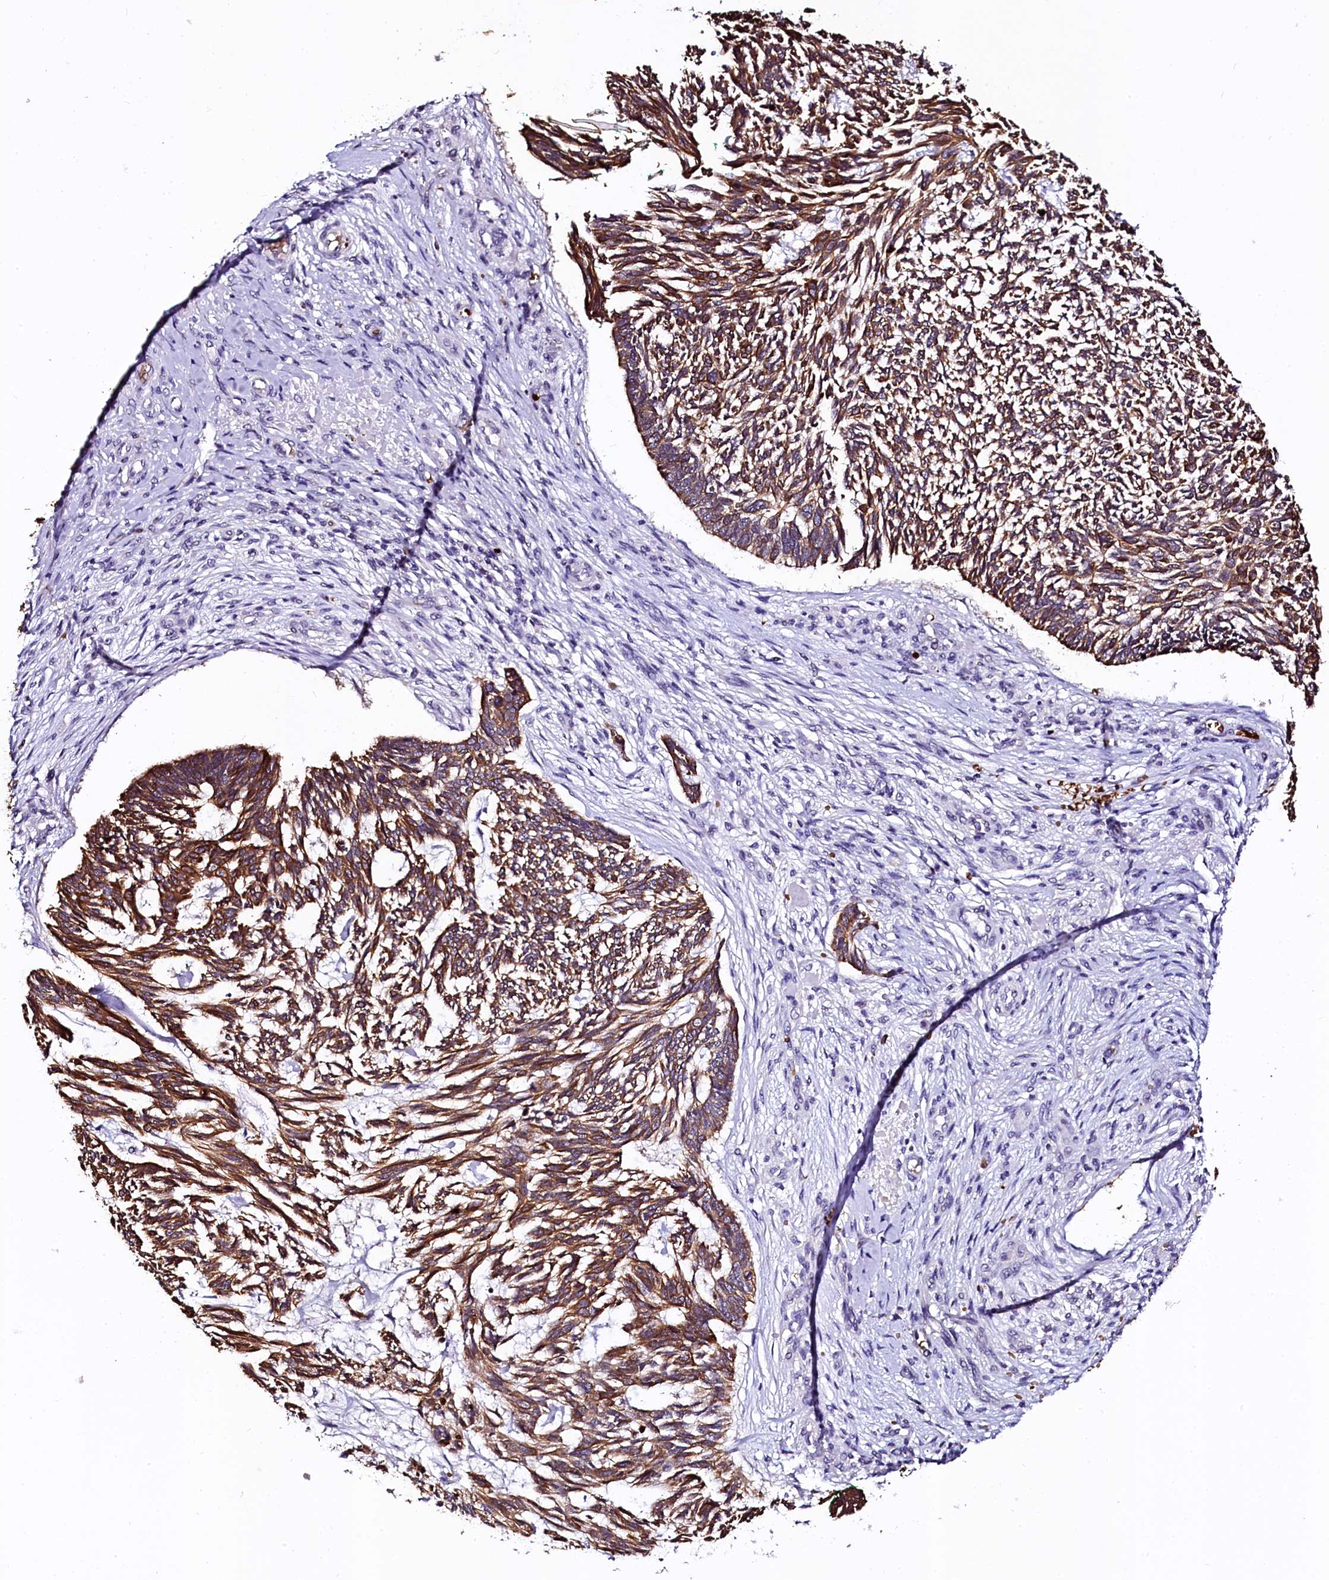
{"staining": {"intensity": "strong", "quantity": ">75%", "location": "cytoplasmic/membranous"}, "tissue": "skin cancer", "cell_type": "Tumor cells", "image_type": "cancer", "snomed": [{"axis": "morphology", "description": "Basal cell carcinoma"}, {"axis": "topography", "description": "Skin"}], "caption": "About >75% of tumor cells in skin cancer (basal cell carcinoma) exhibit strong cytoplasmic/membranous protein positivity as visualized by brown immunohistochemical staining.", "gene": "CTDSPL2", "patient": {"sex": "male", "age": 88}}